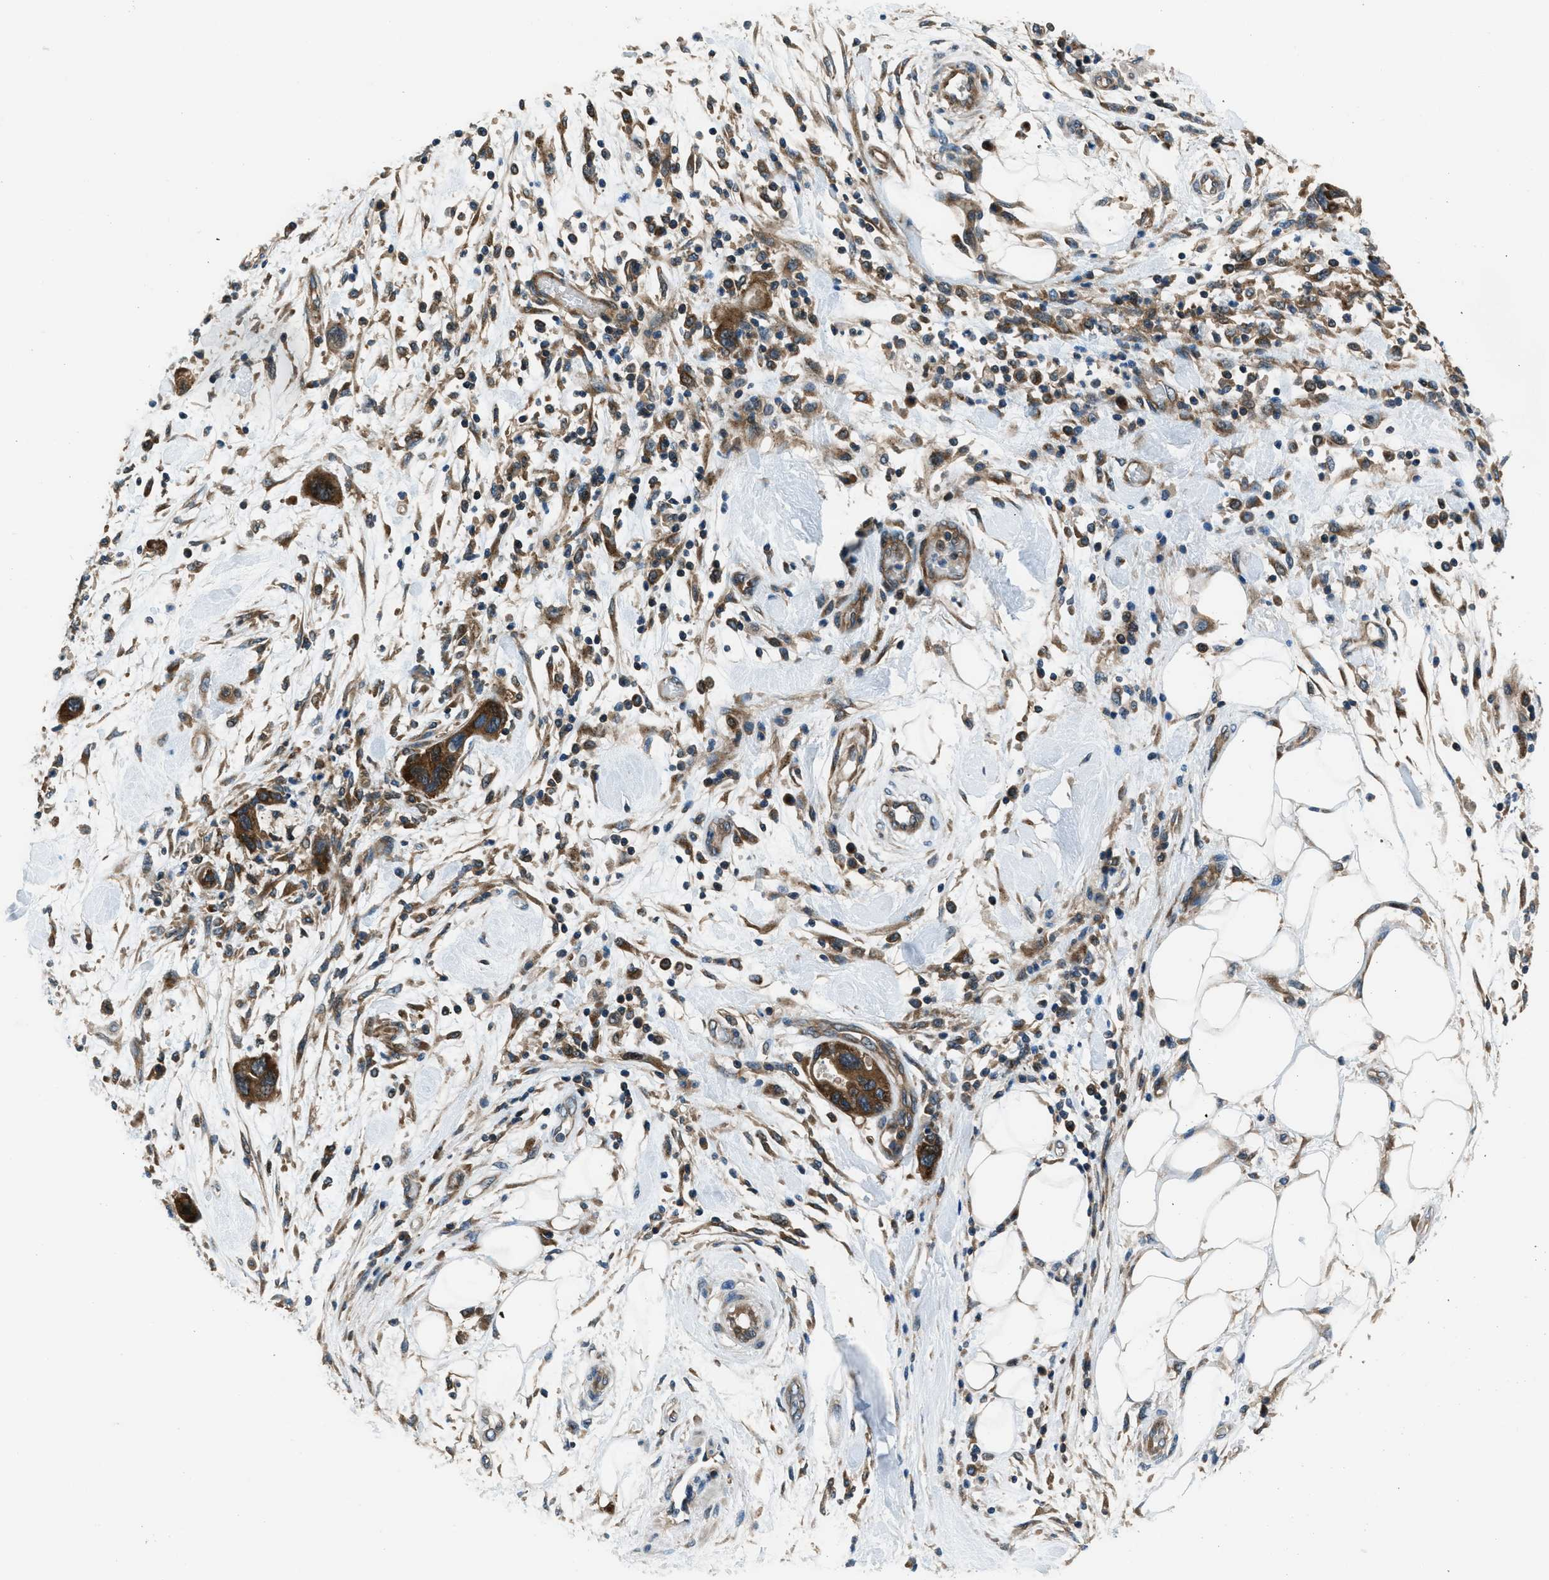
{"staining": {"intensity": "strong", "quantity": ">75%", "location": "cytoplasmic/membranous"}, "tissue": "pancreatic cancer", "cell_type": "Tumor cells", "image_type": "cancer", "snomed": [{"axis": "morphology", "description": "Normal tissue, NOS"}, {"axis": "morphology", "description": "Adenocarcinoma, NOS"}, {"axis": "topography", "description": "Pancreas"}], "caption": "Immunohistochemistry (IHC) of pancreatic cancer displays high levels of strong cytoplasmic/membranous positivity in about >75% of tumor cells.", "gene": "ARFGAP2", "patient": {"sex": "female", "age": 71}}